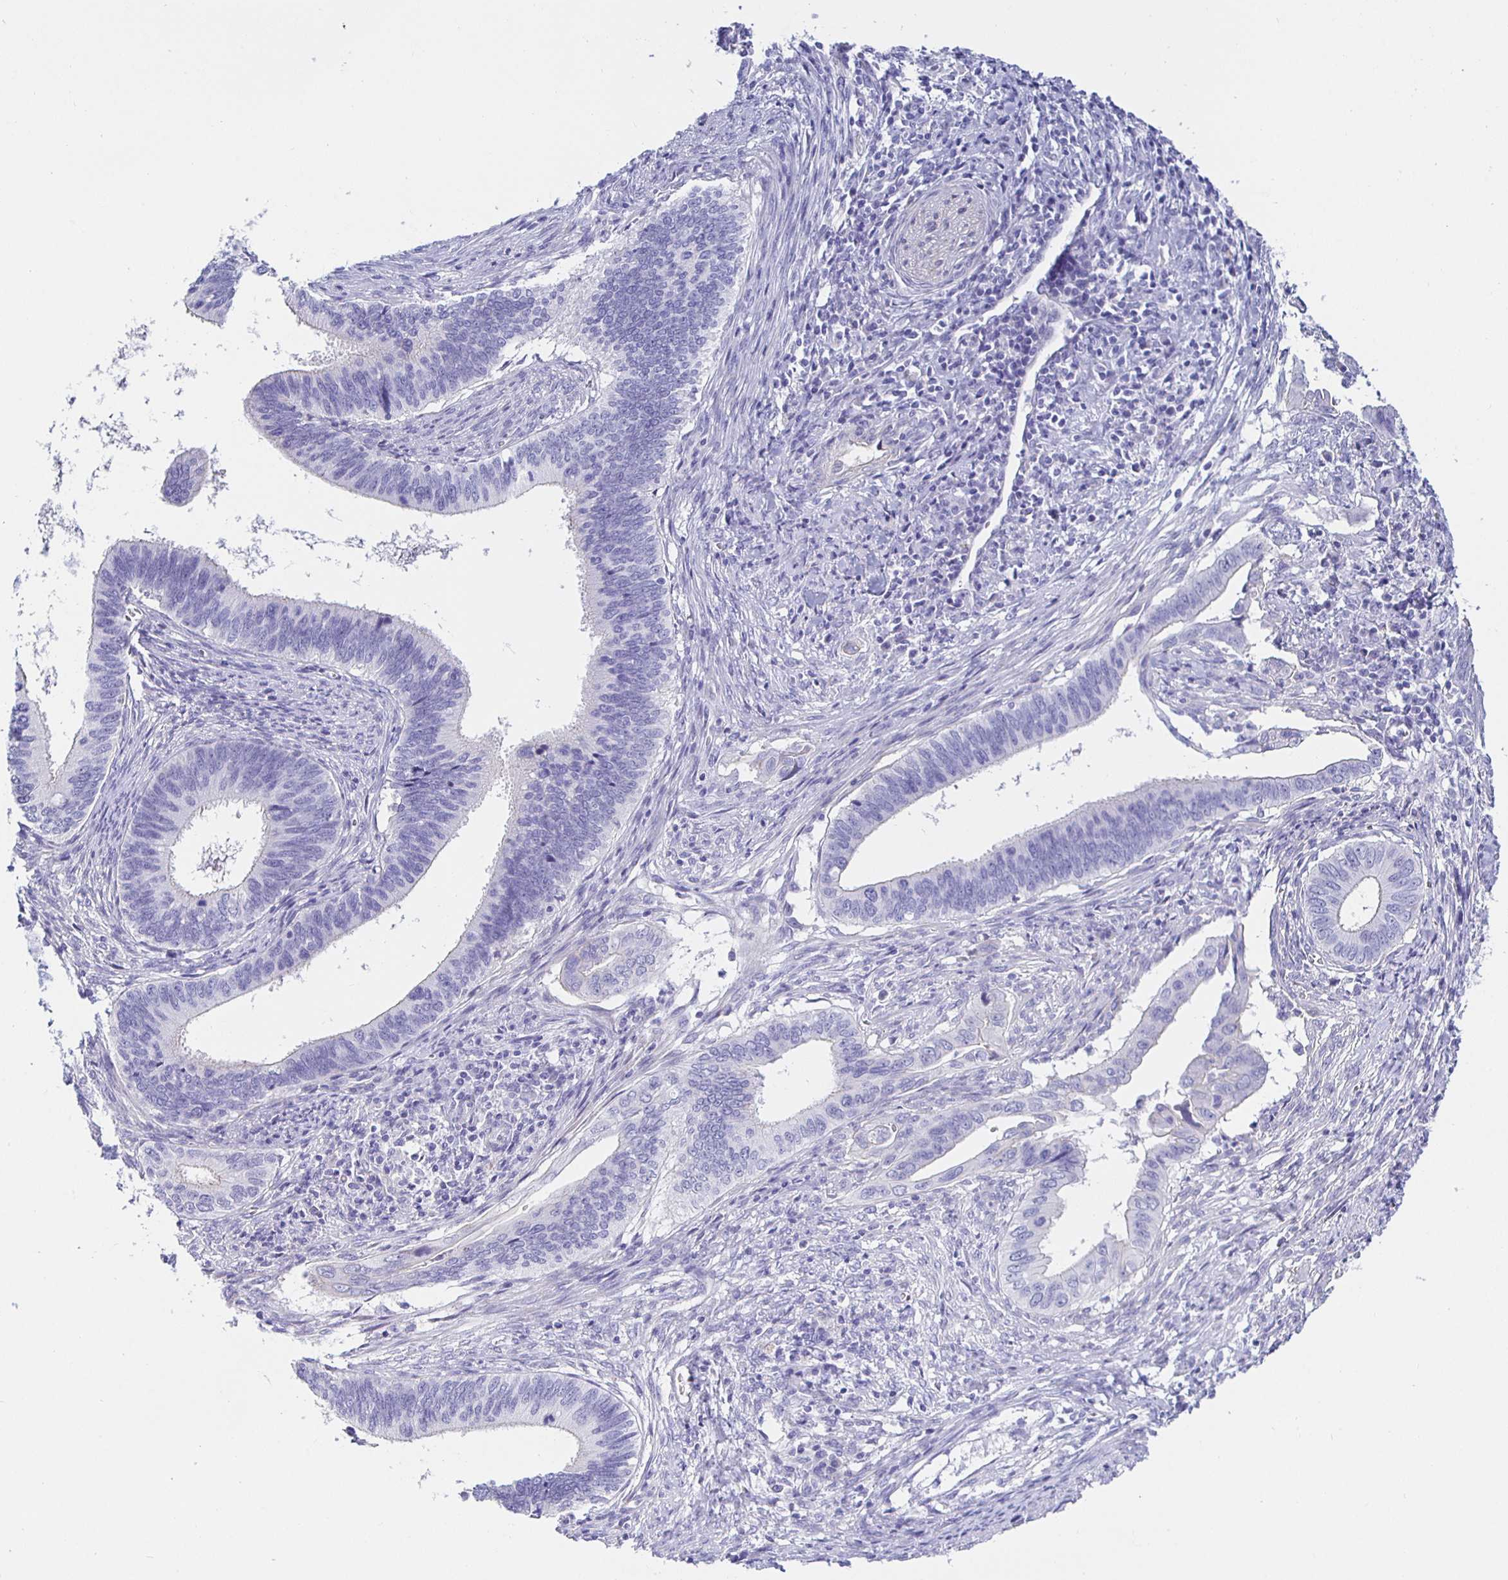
{"staining": {"intensity": "negative", "quantity": "none", "location": "none"}, "tissue": "cervical cancer", "cell_type": "Tumor cells", "image_type": "cancer", "snomed": [{"axis": "morphology", "description": "Adenocarcinoma, NOS"}, {"axis": "topography", "description": "Cervix"}], "caption": "Cervical adenocarcinoma stained for a protein using IHC exhibits no expression tumor cells.", "gene": "HSPA4L", "patient": {"sex": "female", "age": 42}}